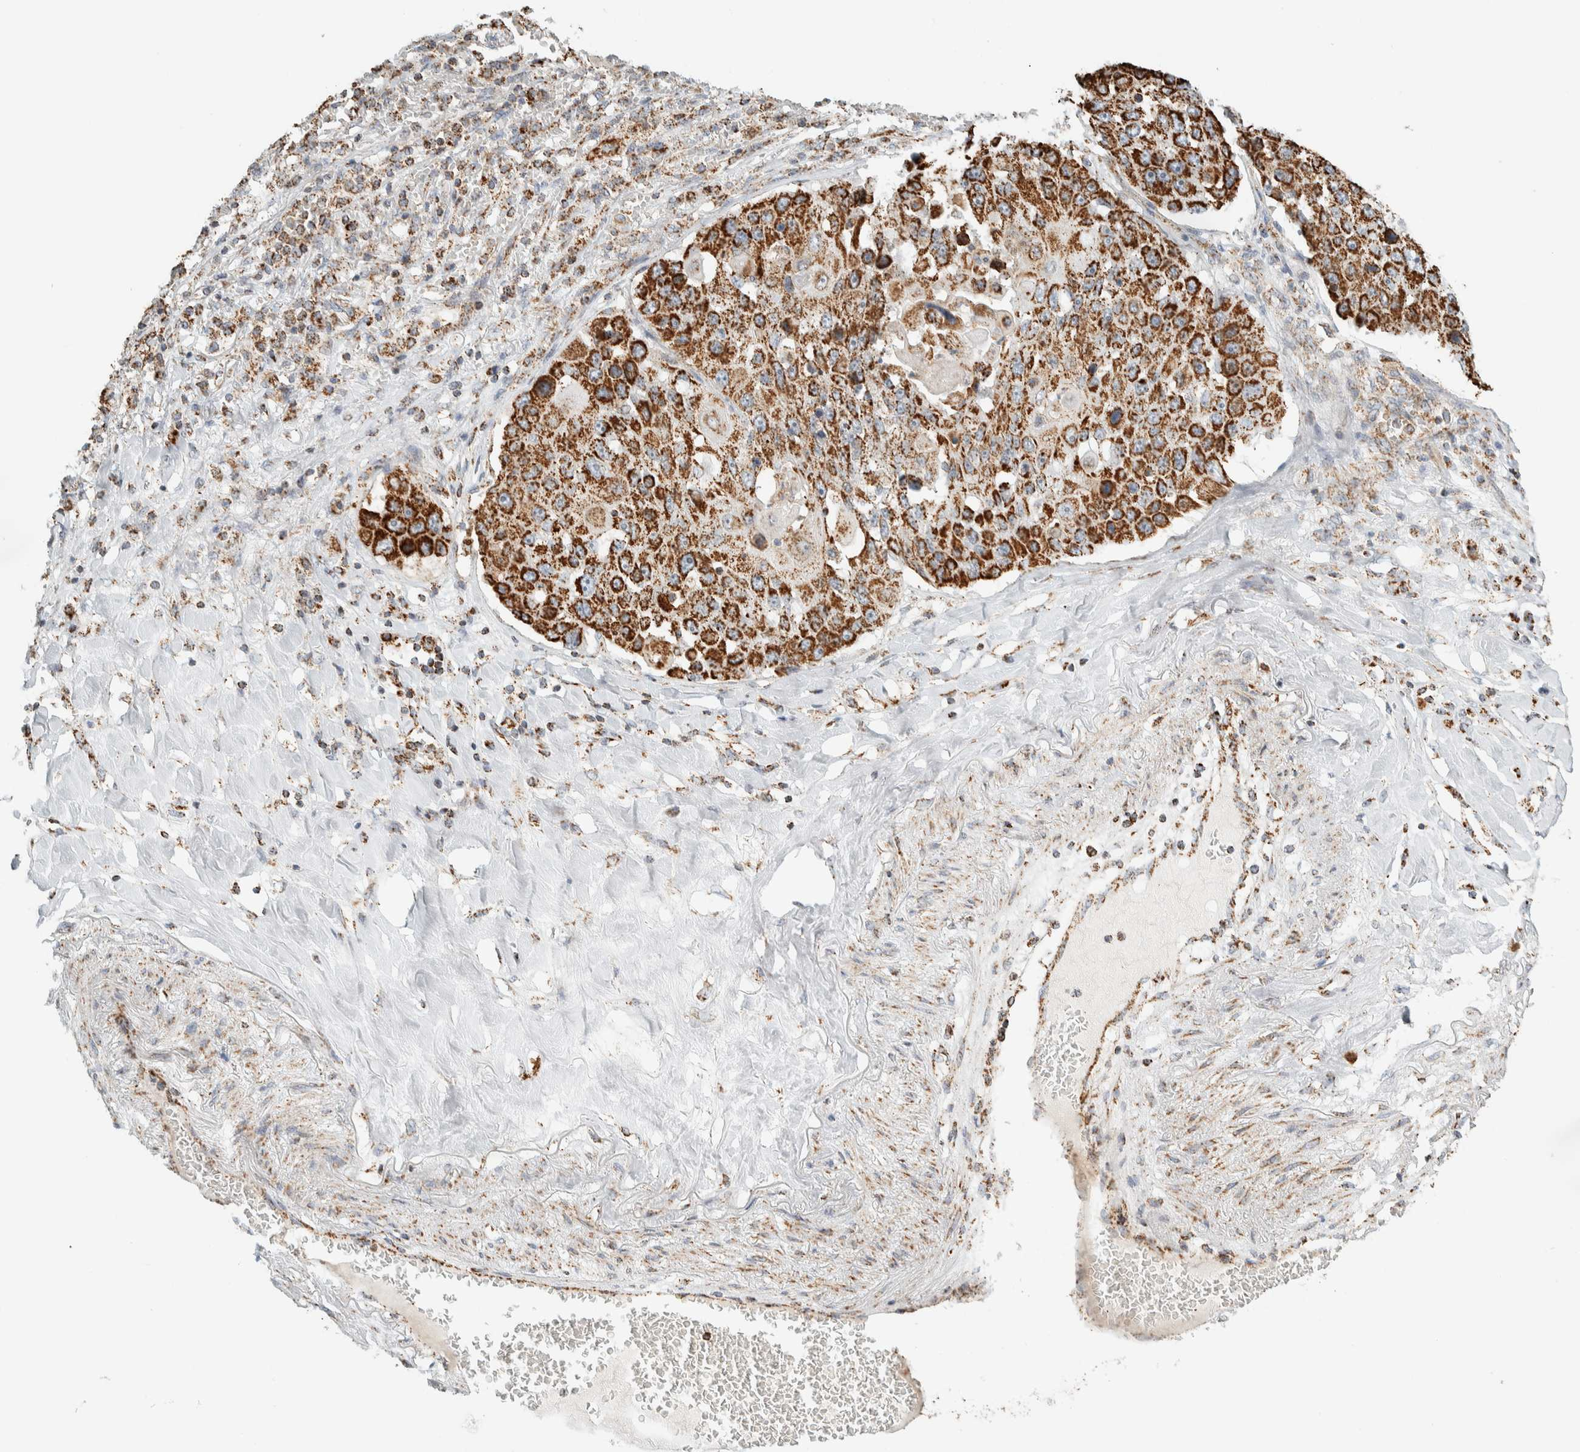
{"staining": {"intensity": "strong", "quantity": ">75%", "location": "cytoplasmic/membranous"}, "tissue": "lung cancer", "cell_type": "Tumor cells", "image_type": "cancer", "snomed": [{"axis": "morphology", "description": "Squamous cell carcinoma, NOS"}, {"axis": "topography", "description": "Lung"}], "caption": "Immunohistochemistry histopathology image of neoplastic tissue: human lung cancer stained using immunohistochemistry displays high levels of strong protein expression localized specifically in the cytoplasmic/membranous of tumor cells, appearing as a cytoplasmic/membranous brown color.", "gene": "ZNF454", "patient": {"sex": "male", "age": 61}}